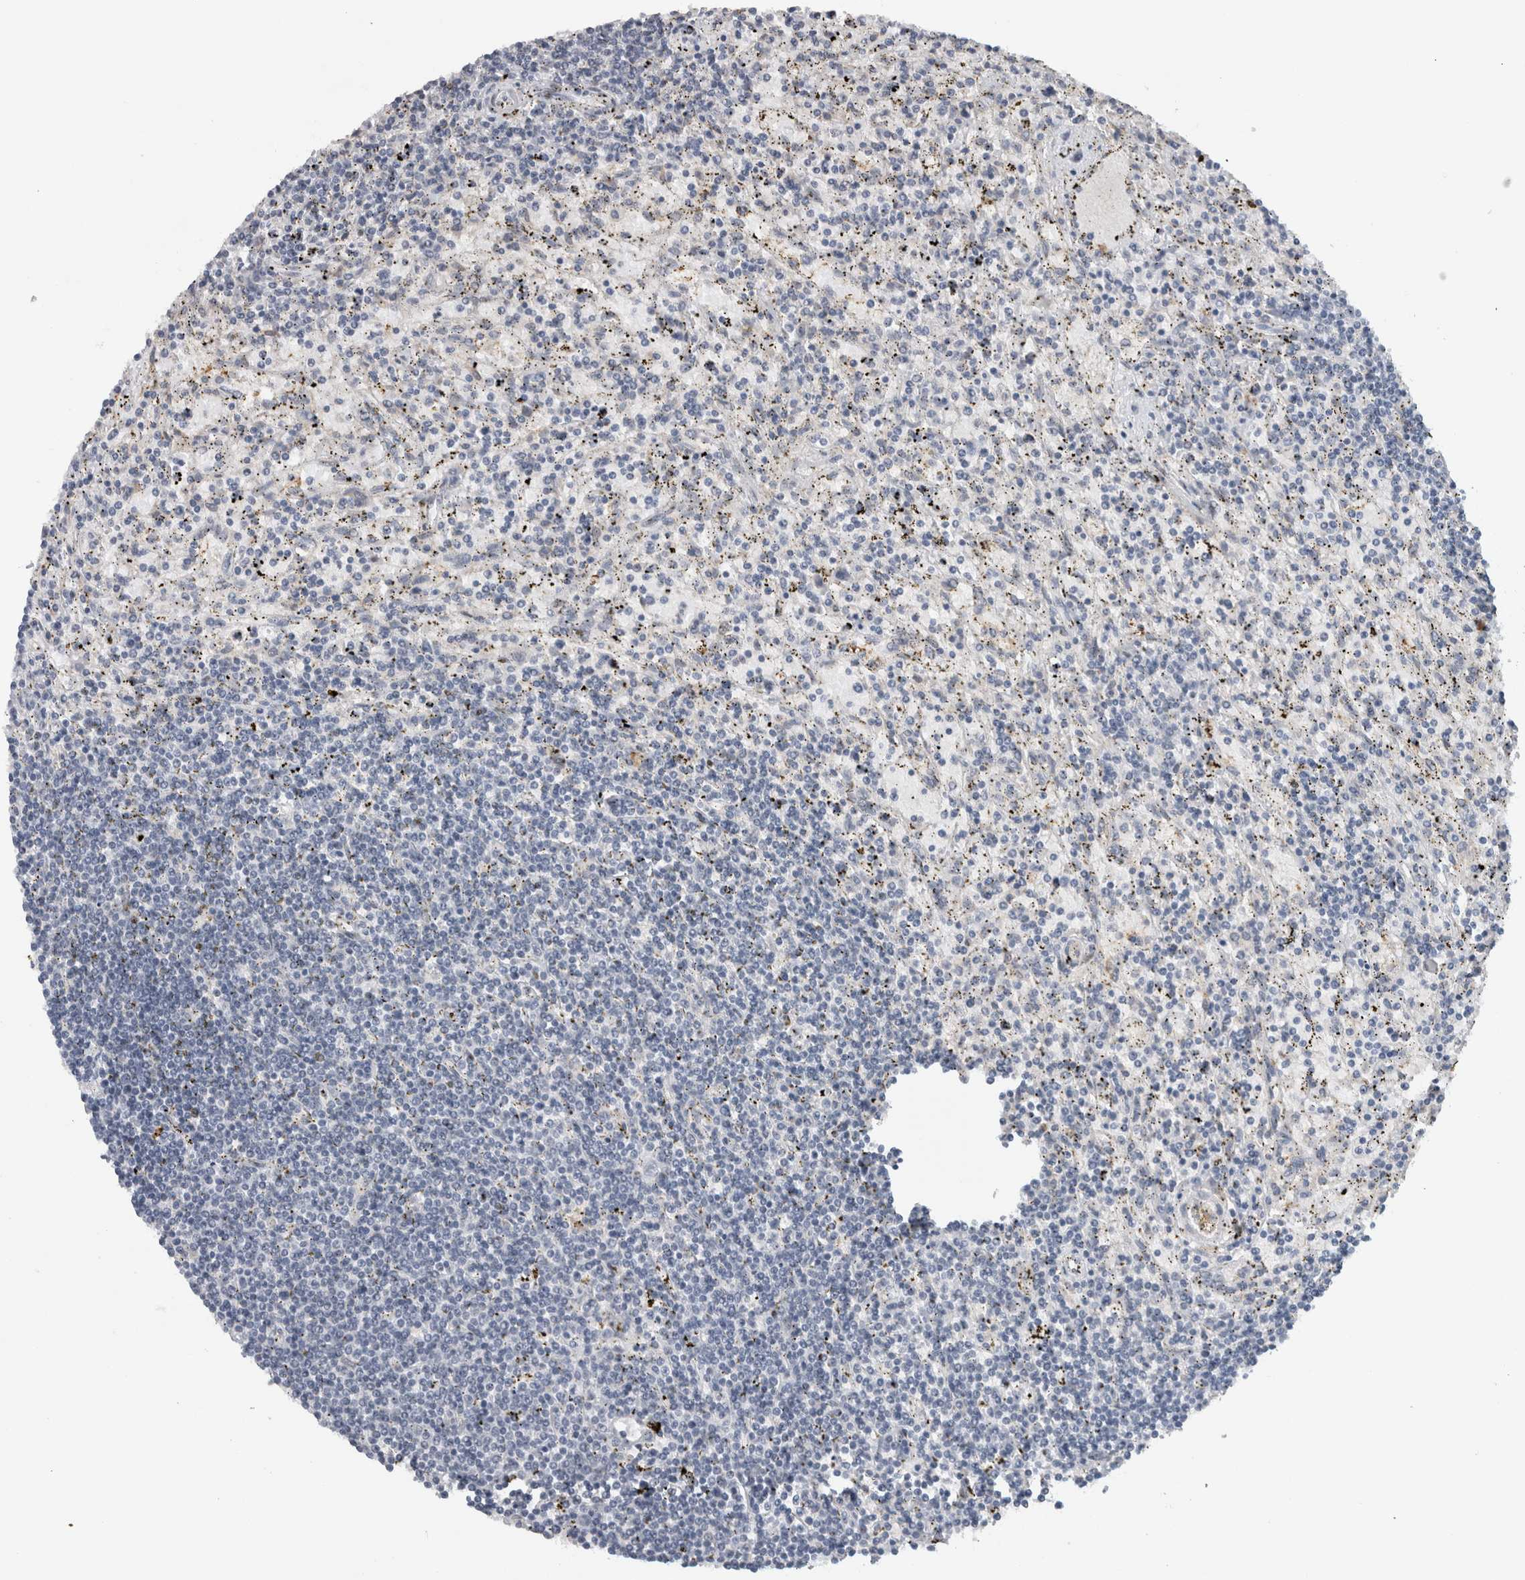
{"staining": {"intensity": "negative", "quantity": "none", "location": "none"}, "tissue": "lymphoma", "cell_type": "Tumor cells", "image_type": "cancer", "snomed": [{"axis": "morphology", "description": "Malignant lymphoma, non-Hodgkin's type, Low grade"}, {"axis": "topography", "description": "Spleen"}], "caption": "The image exhibits no significant staining in tumor cells of lymphoma.", "gene": "PRXL2A", "patient": {"sex": "male", "age": 76}}